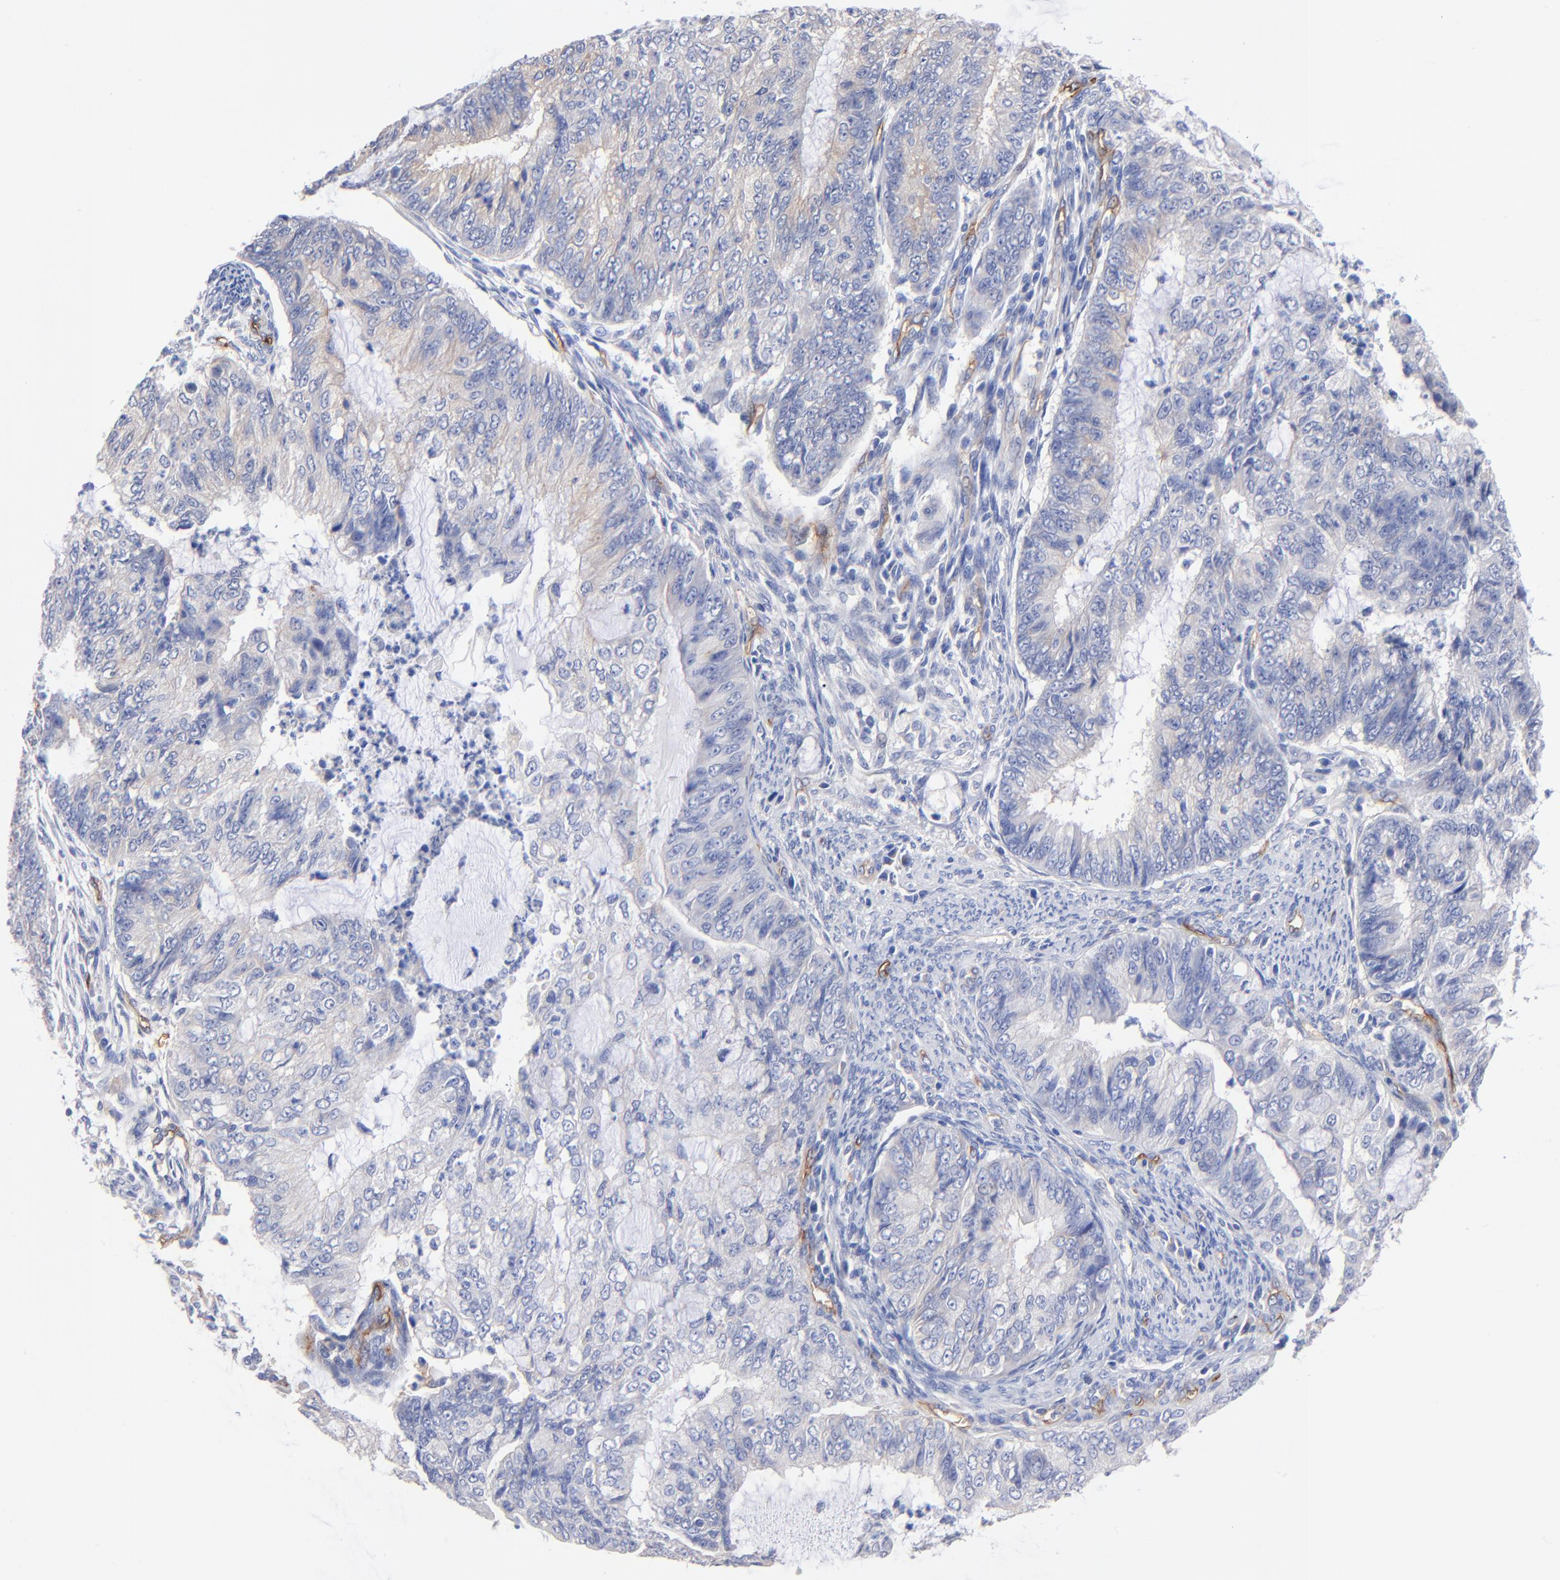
{"staining": {"intensity": "negative", "quantity": "none", "location": "none"}, "tissue": "endometrial cancer", "cell_type": "Tumor cells", "image_type": "cancer", "snomed": [{"axis": "morphology", "description": "Adenocarcinoma, NOS"}, {"axis": "topography", "description": "Endometrium"}], "caption": "An IHC photomicrograph of endometrial adenocarcinoma is shown. There is no staining in tumor cells of endometrial adenocarcinoma. (Brightfield microscopy of DAB IHC at high magnification).", "gene": "SLC44A2", "patient": {"sex": "female", "age": 75}}